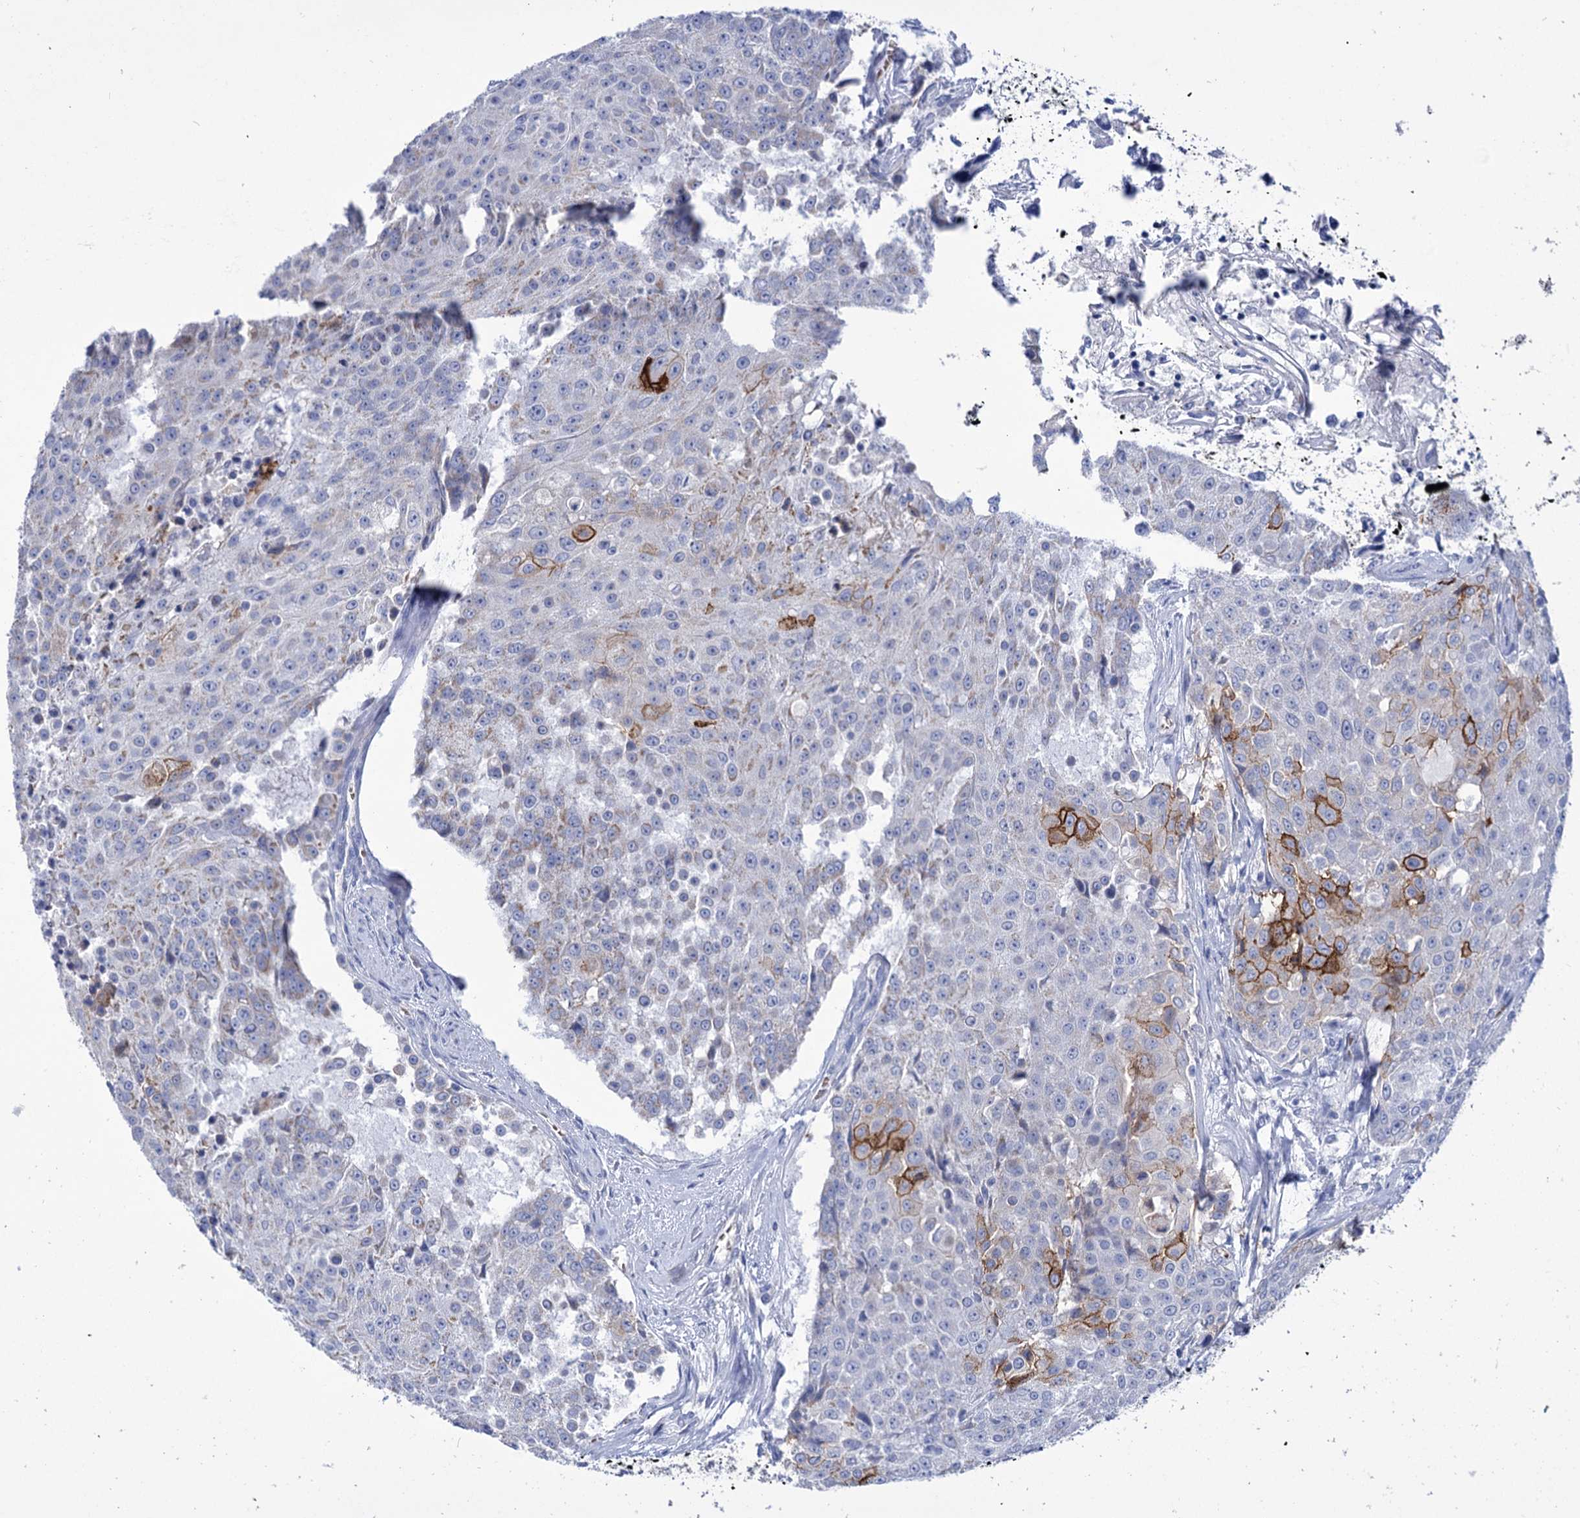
{"staining": {"intensity": "strong", "quantity": "<25%", "location": "cytoplasmic/membranous"}, "tissue": "urothelial cancer", "cell_type": "Tumor cells", "image_type": "cancer", "snomed": [{"axis": "morphology", "description": "Urothelial carcinoma, High grade"}, {"axis": "topography", "description": "Urinary bladder"}], "caption": "Urothelial carcinoma (high-grade) was stained to show a protein in brown. There is medium levels of strong cytoplasmic/membranous positivity in about <25% of tumor cells.", "gene": "YARS2", "patient": {"sex": "female", "age": 63}}